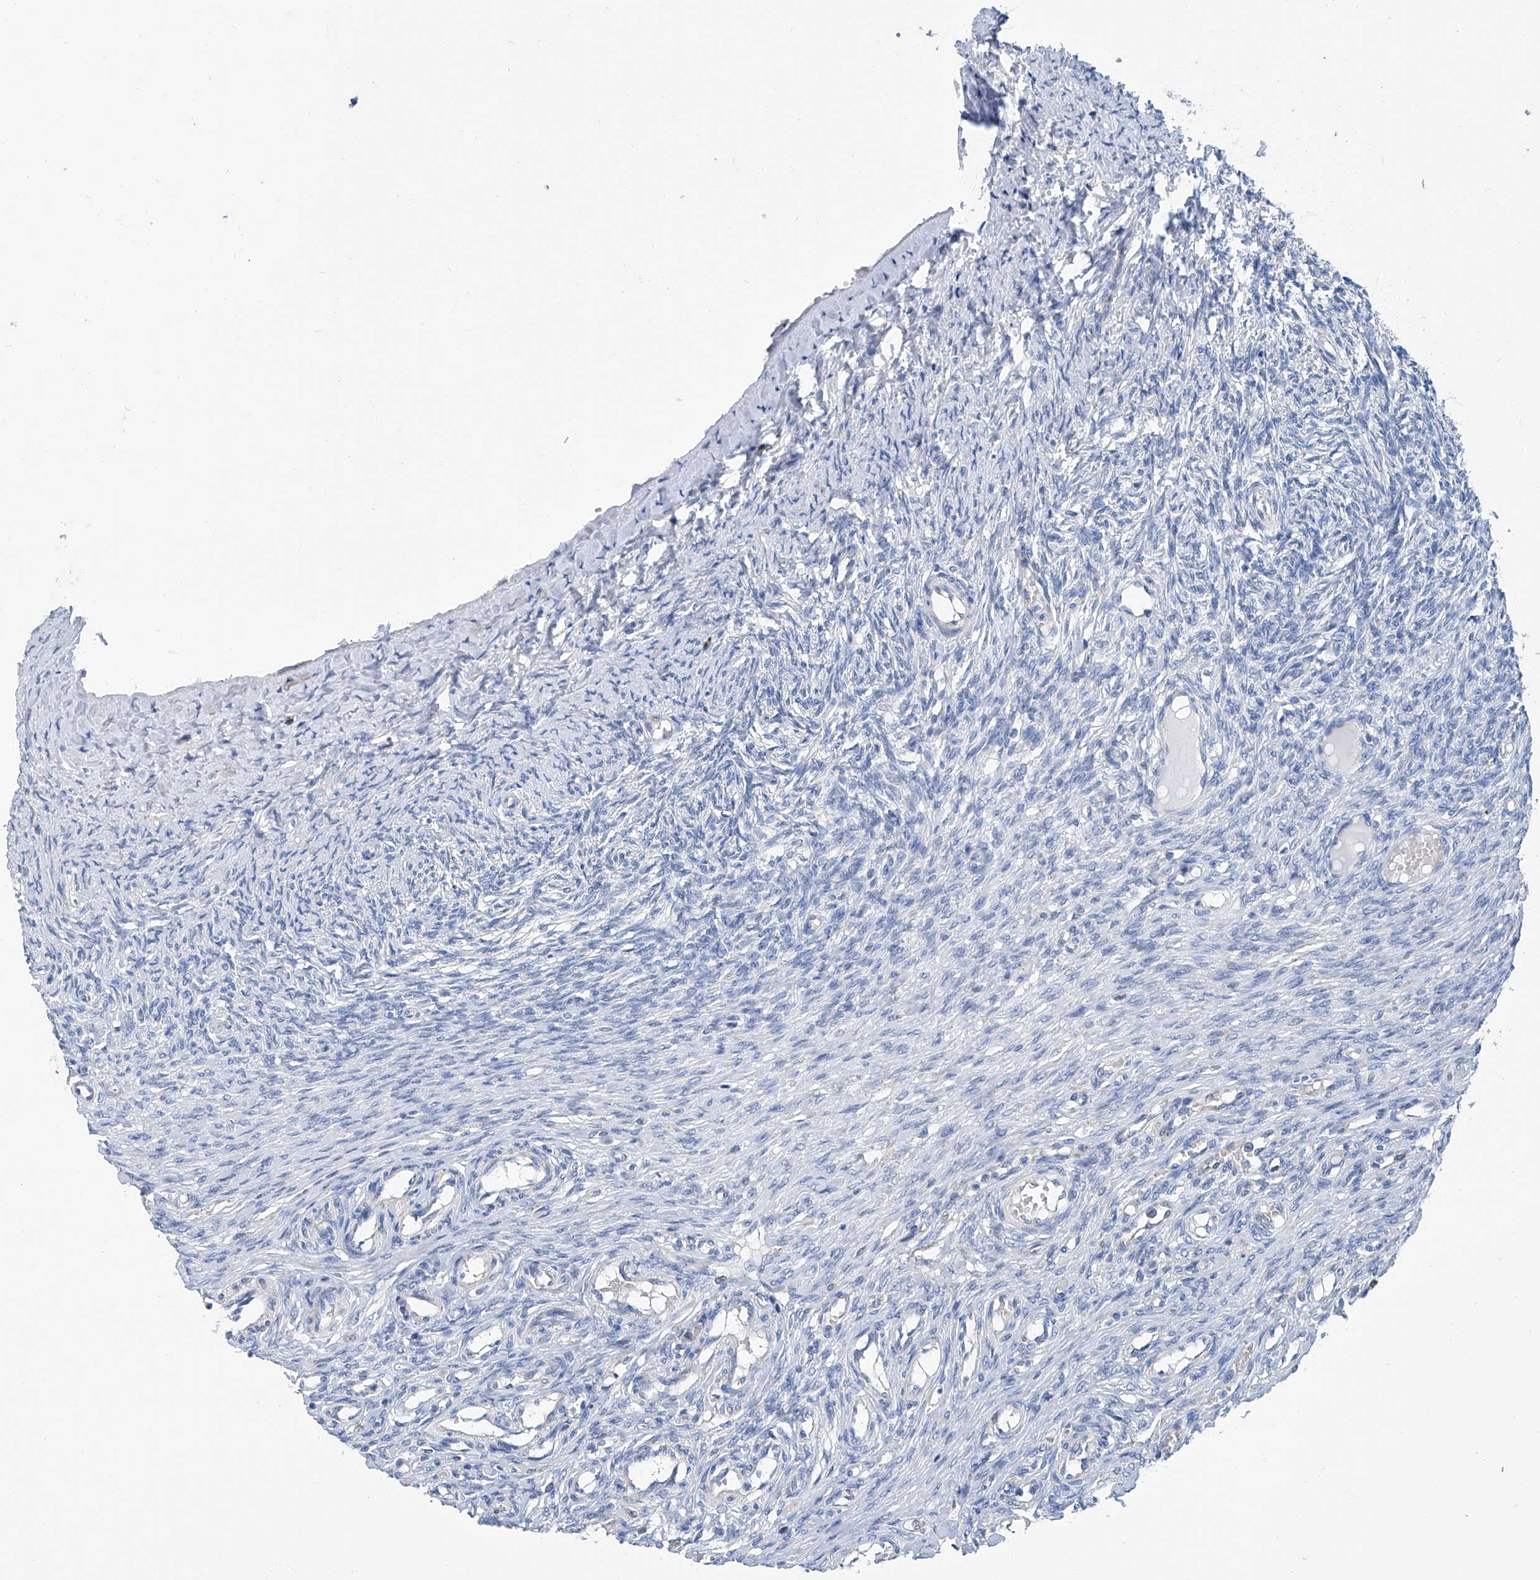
{"staining": {"intensity": "weak", "quantity": "<25%", "location": "cytoplasmic/membranous"}, "tissue": "ovary", "cell_type": "Follicle cells", "image_type": "normal", "snomed": [{"axis": "morphology", "description": "Adenocarcinoma, NOS"}, {"axis": "topography", "description": "Endometrium"}], "caption": "Immunohistochemistry (IHC) photomicrograph of benign ovary stained for a protein (brown), which shows no positivity in follicle cells. Brightfield microscopy of immunohistochemistry stained with DAB (3,3'-diaminobenzidine) (brown) and hematoxylin (blue), captured at high magnification.", "gene": "MT", "patient": {"sex": "female", "age": 32}}